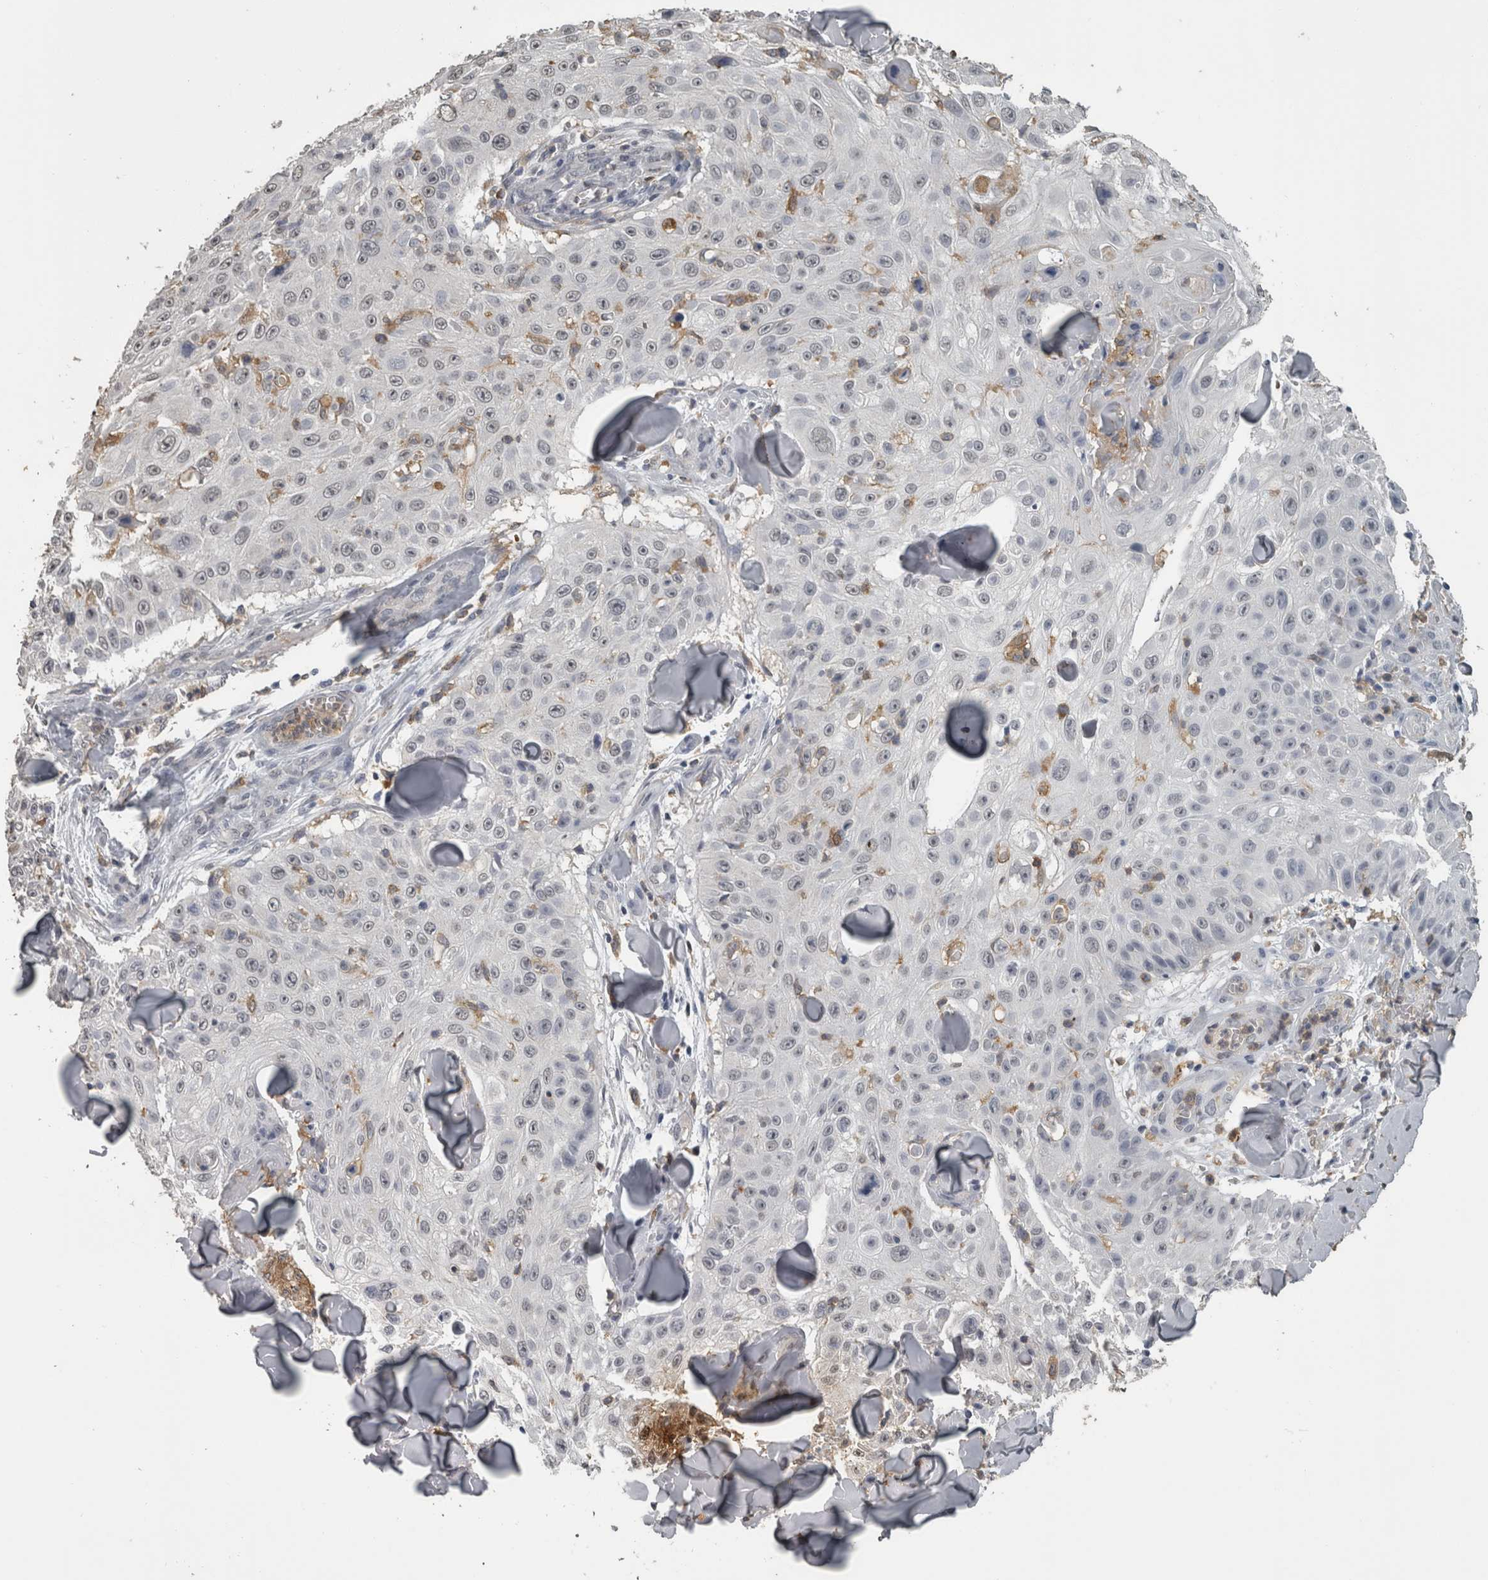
{"staining": {"intensity": "negative", "quantity": "none", "location": "none"}, "tissue": "skin cancer", "cell_type": "Tumor cells", "image_type": "cancer", "snomed": [{"axis": "morphology", "description": "Squamous cell carcinoma, NOS"}, {"axis": "topography", "description": "Skin"}], "caption": "Immunohistochemistry of skin cancer (squamous cell carcinoma) displays no staining in tumor cells. (DAB (3,3'-diaminobenzidine) immunohistochemistry (IHC), high magnification).", "gene": "PIK3AP1", "patient": {"sex": "male", "age": 86}}